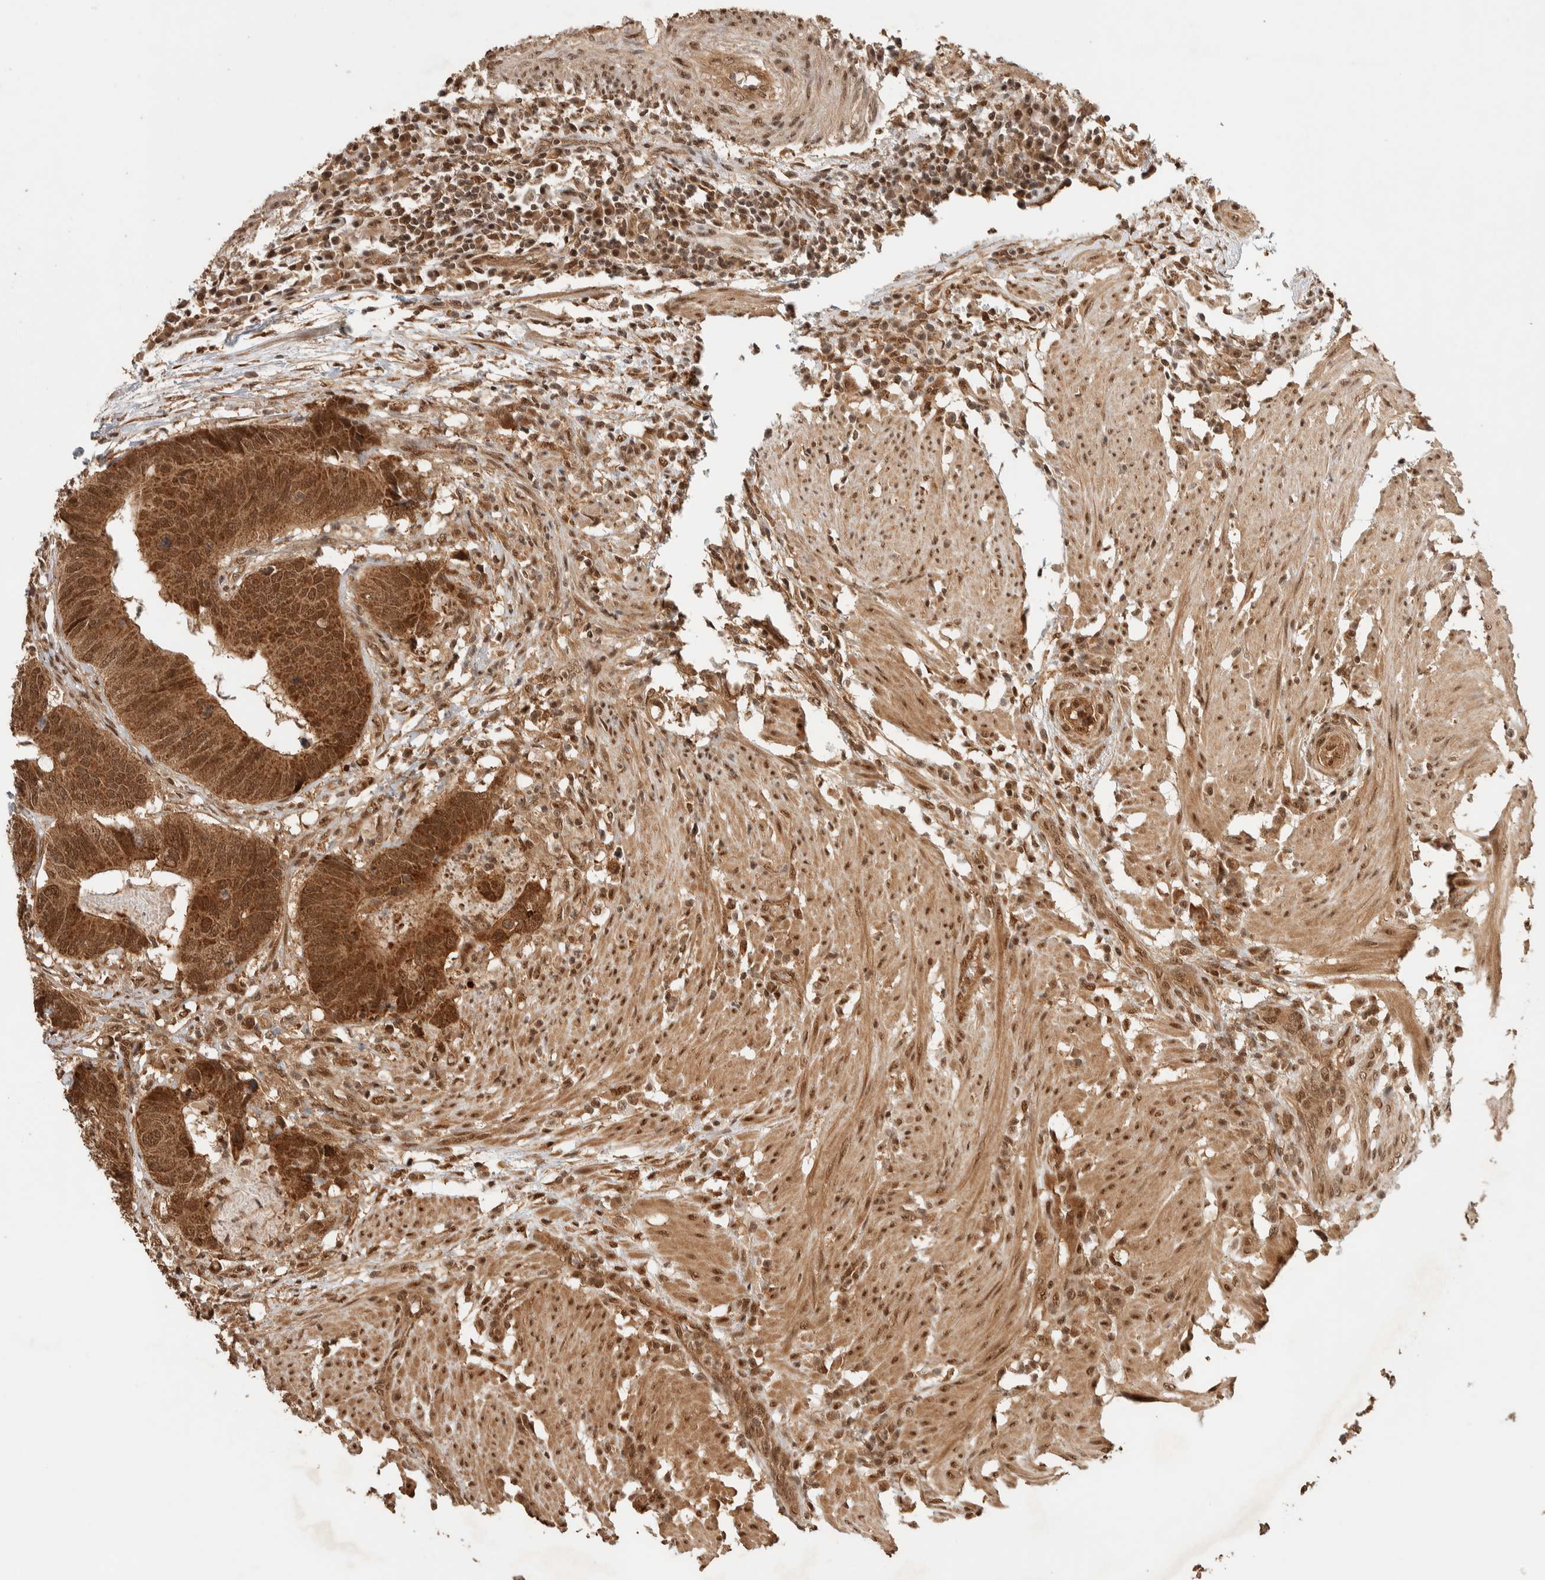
{"staining": {"intensity": "strong", "quantity": ">75%", "location": "cytoplasmic/membranous,nuclear"}, "tissue": "colorectal cancer", "cell_type": "Tumor cells", "image_type": "cancer", "snomed": [{"axis": "morphology", "description": "Adenocarcinoma, NOS"}, {"axis": "topography", "description": "Colon"}], "caption": "An image of human colorectal adenocarcinoma stained for a protein displays strong cytoplasmic/membranous and nuclear brown staining in tumor cells. (DAB (3,3'-diaminobenzidine) = brown stain, brightfield microscopy at high magnification).", "gene": "ZBTB2", "patient": {"sex": "male", "age": 56}}